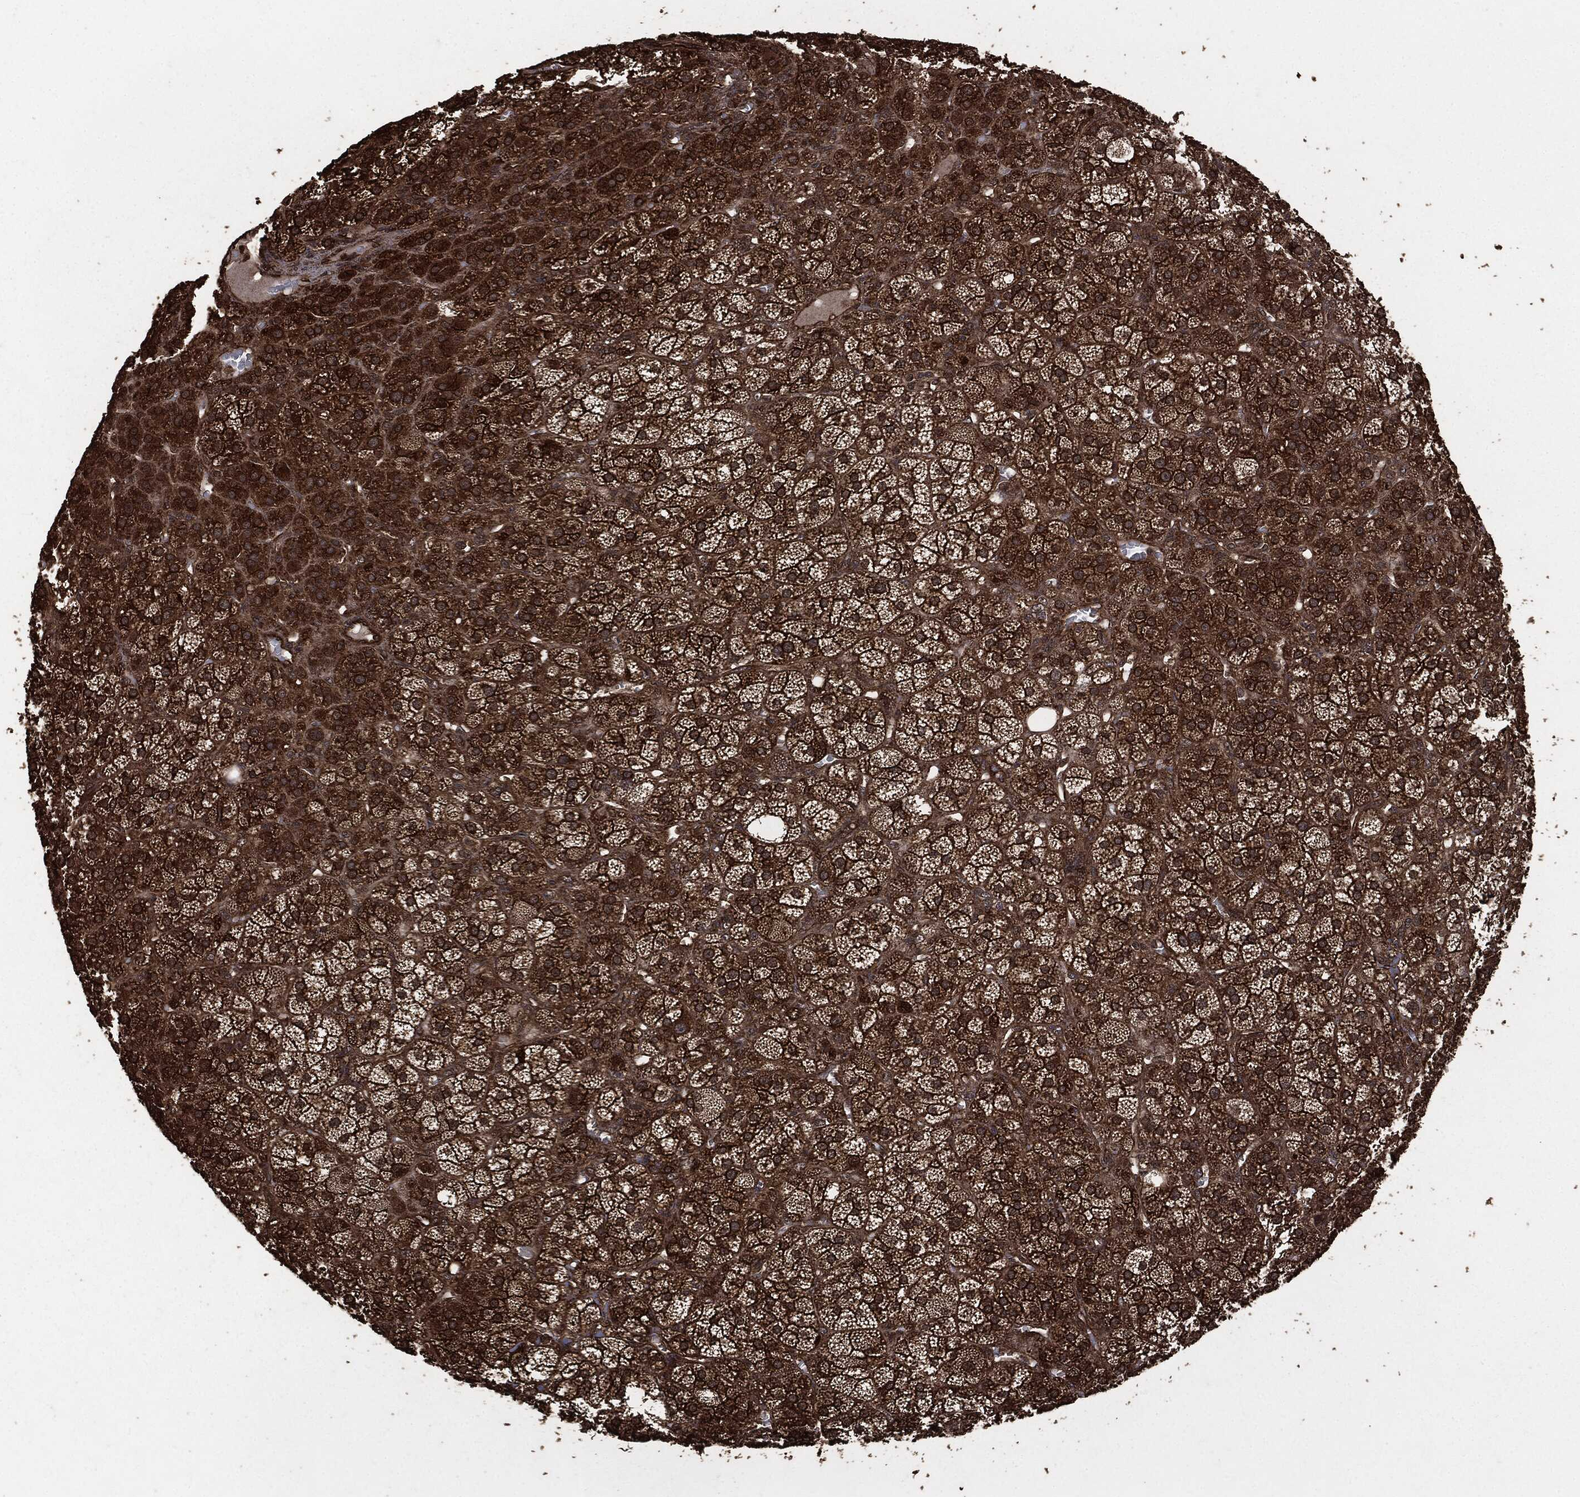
{"staining": {"intensity": "strong", "quantity": "25%-75%", "location": "cytoplasmic/membranous"}, "tissue": "adrenal gland", "cell_type": "Glandular cells", "image_type": "normal", "snomed": [{"axis": "morphology", "description": "Normal tissue, NOS"}, {"axis": "topography", "description": "Adrenal gland"}], "caption": "Human adrenal gland stained with a protein marker displays strong staining in glandular cells.", "gene": "HRAS", "patient": {"sex": "female", "age": 60}}